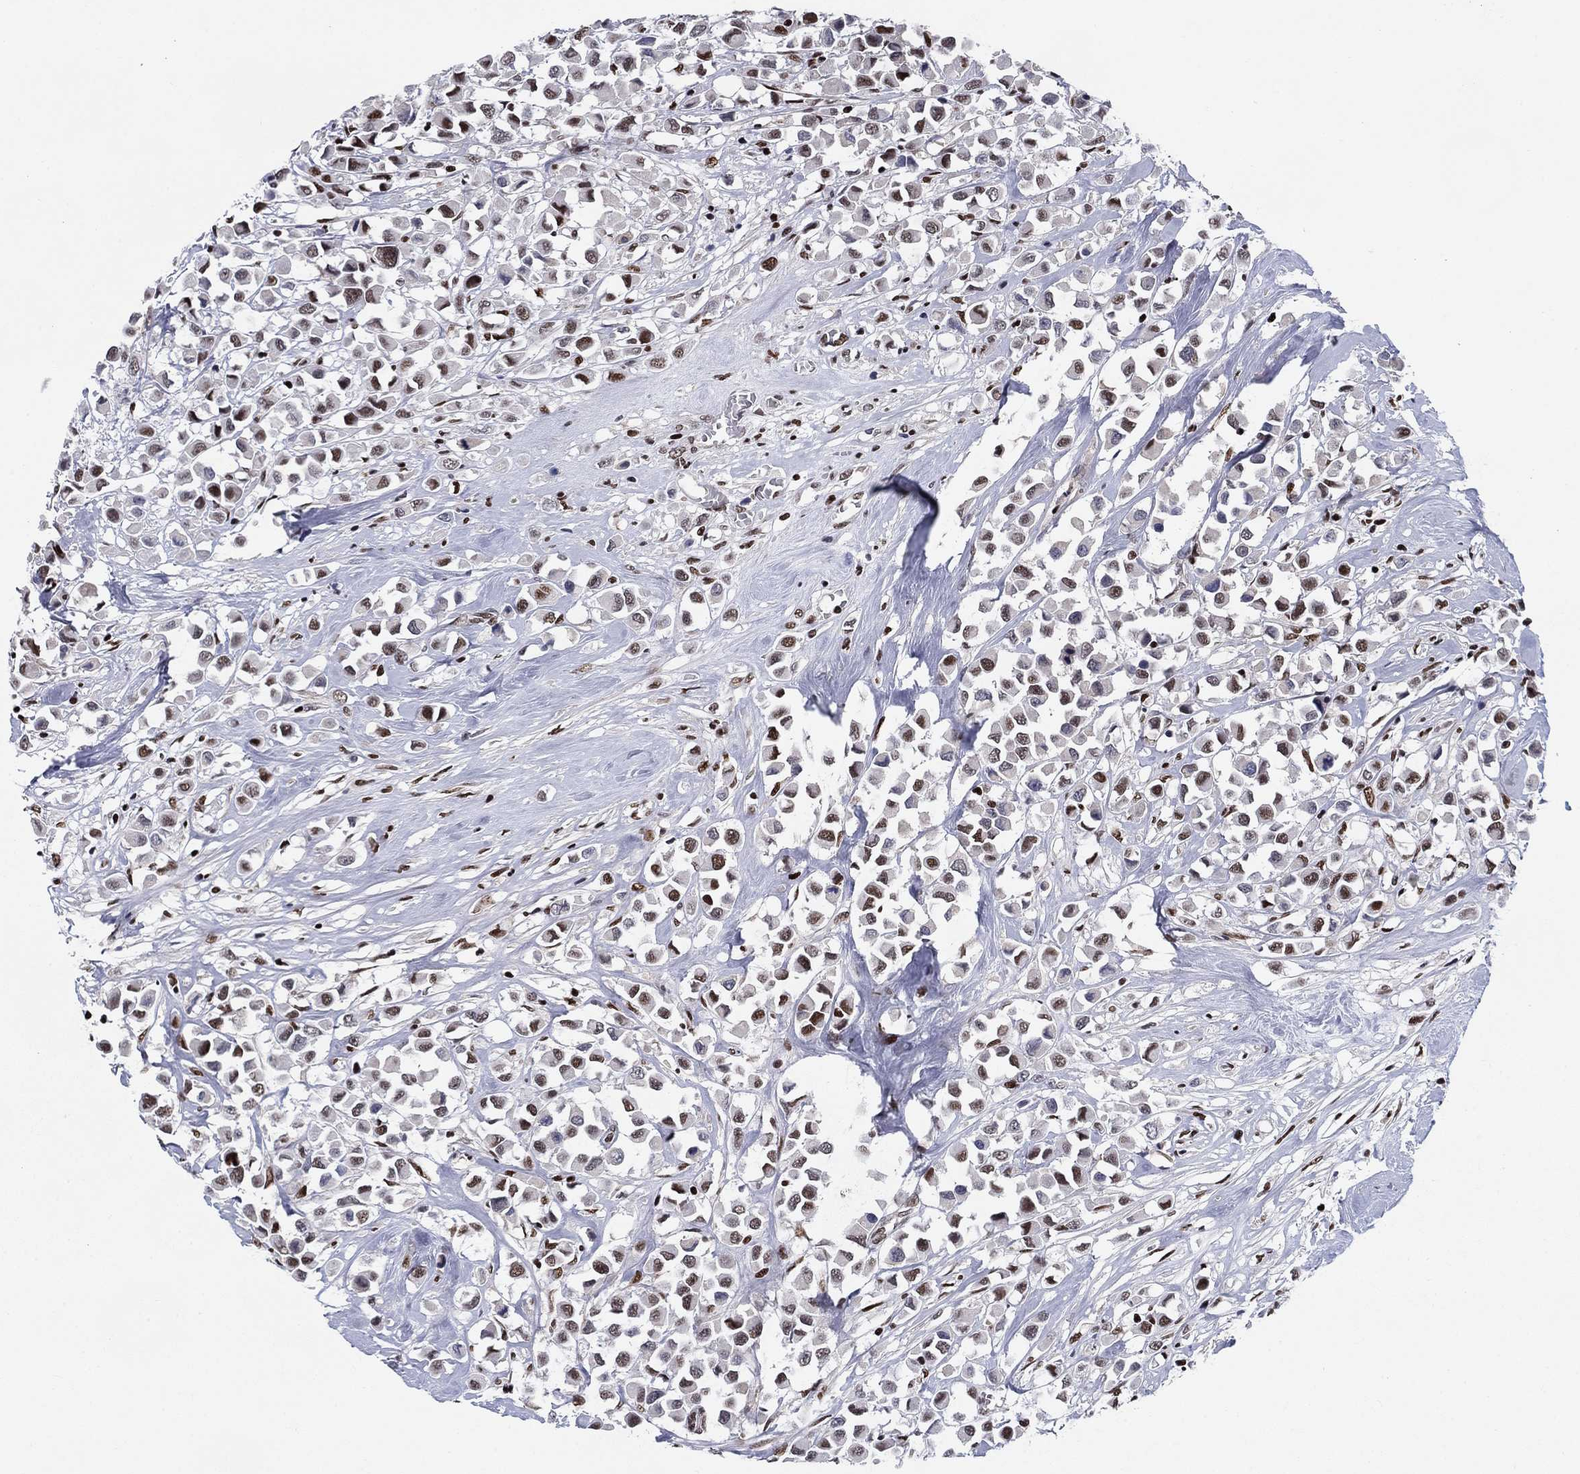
{"staining": {"intensity": "moderate", "quantity": "25%-75%", "location": "nuclear"}, "tissue": "breast cancer", "cell_type": "Tumor cells", "image_type": "cancer", "snomed": [{"axis": "morphology", "description": "Duct carcinoma"}, {"axis": "topography", "description": "Breast"}], "caption": "Tumor cells display moderate nuclear staining in about 25%-75% of cells in breast cancer (invasive ductal carcinoma).", "gene": "RPRD1B", "patient": {"sex": "female", "age": 61}}